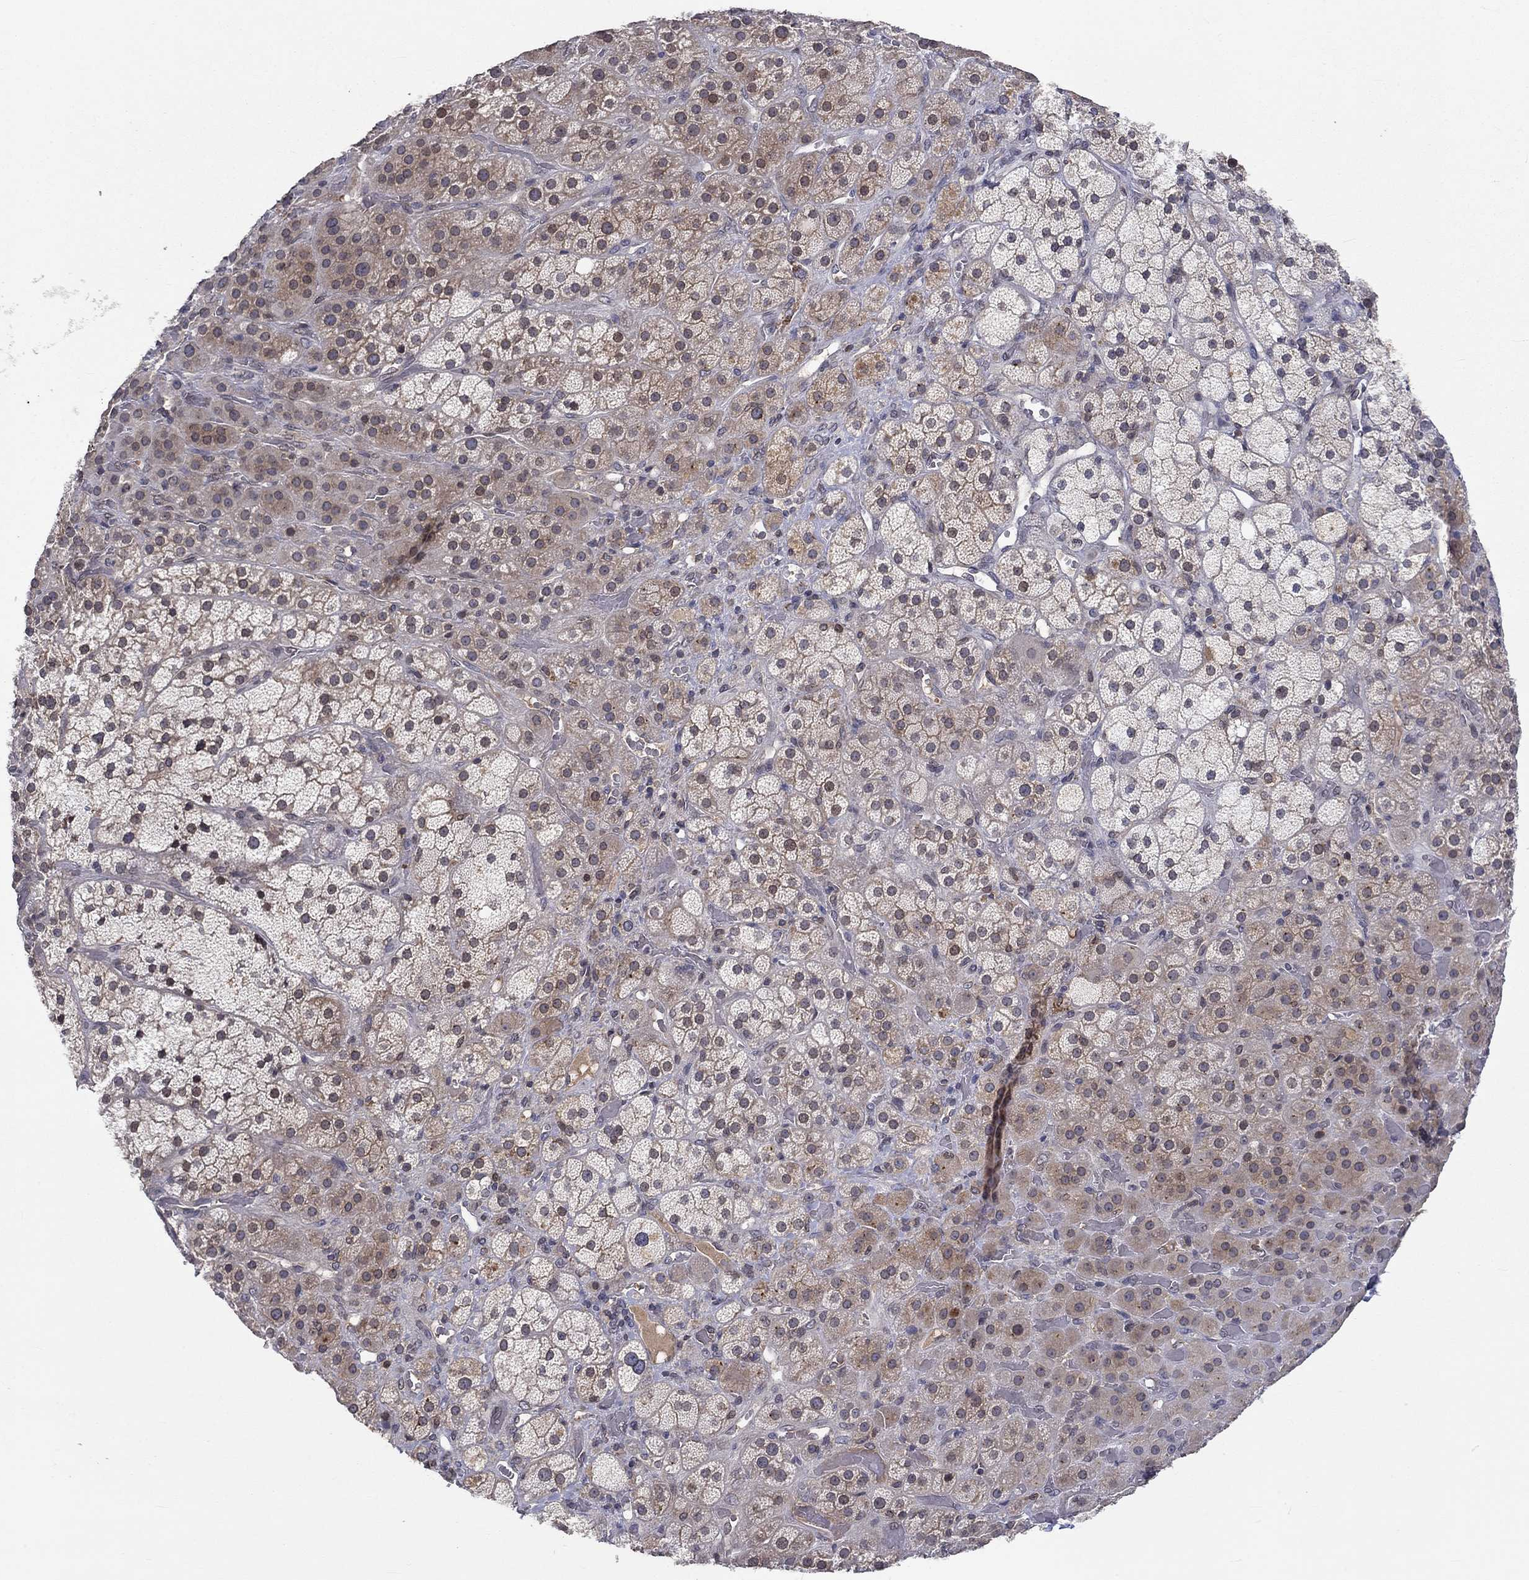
{"staining": {"intensity": "moderate", "quantity": "<25%", "location": "cytoplasmic/membranous,nuclear"}, "tissue": "adrenal gland", "cell_type": "Glandular cells", "image_type": "normal", "snomed": [{"axis": "morphology", "description": "Normal tissue, NOS"}, {"axis": "topography", "description": "Adrenal gland"}], "caption": "High-magnification brightfield microscopy of unremarkable adrenal gland stained with DAB (brown) and counterstained with hematoxylin (blue). glandular cells exhibit moderate cytoplasmic/membranous,nuclear expression is present in about<25% of cells.", "gene": "CETN3", "patient": {"sex": "male", "age": 57}}